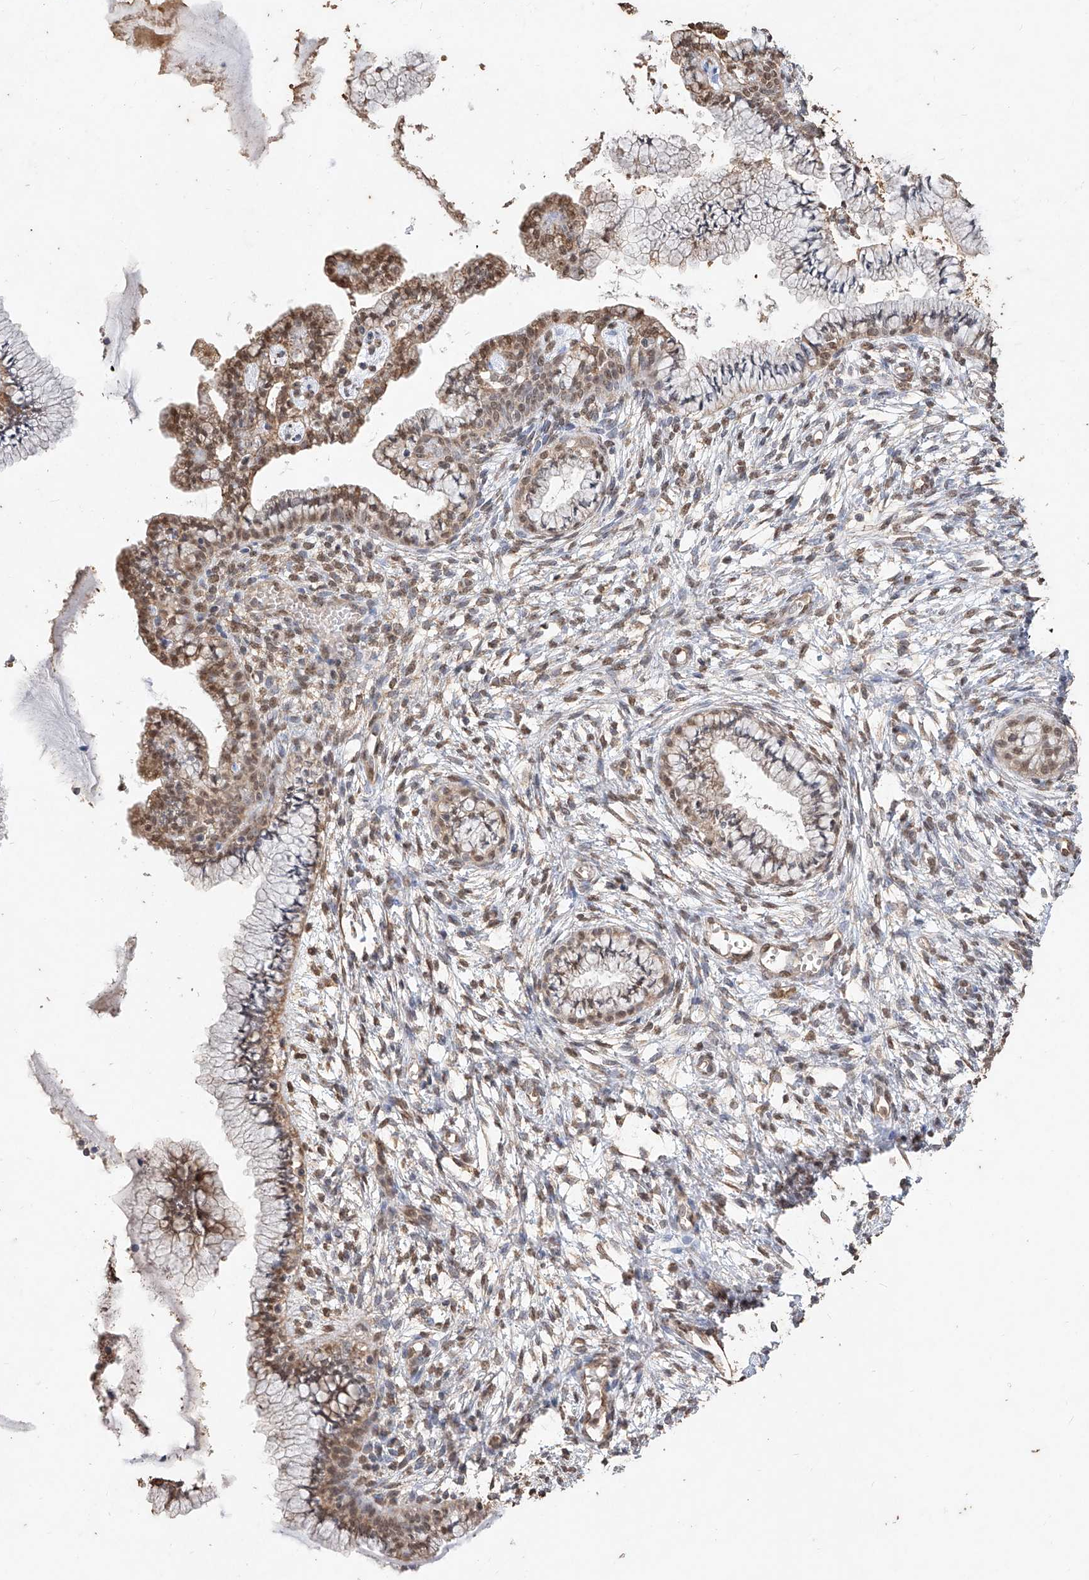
{"staining": {"intensity": "moderate", "quantity": "25%-75%", "location": "cytoplasmic/membranous,nuclear"}, "tissue": "cervix", "cell_type": "Glandular cells", "image_type": "normal", "snomed": [{"axis": "morphology", "description": "Normal tissue, NOS"}, {"axis": "topography", "description": "Cervix"}], "caption": "Immunohistochemistry (IHC) of unremarkable human cervix reveals medium levels of moderate cytoplasmic/membranous,nuclear positivity in about 25%-75% of glandular cells.", "gene": "ELOVL1", "patient": {"sex": "female", "age": 36}}